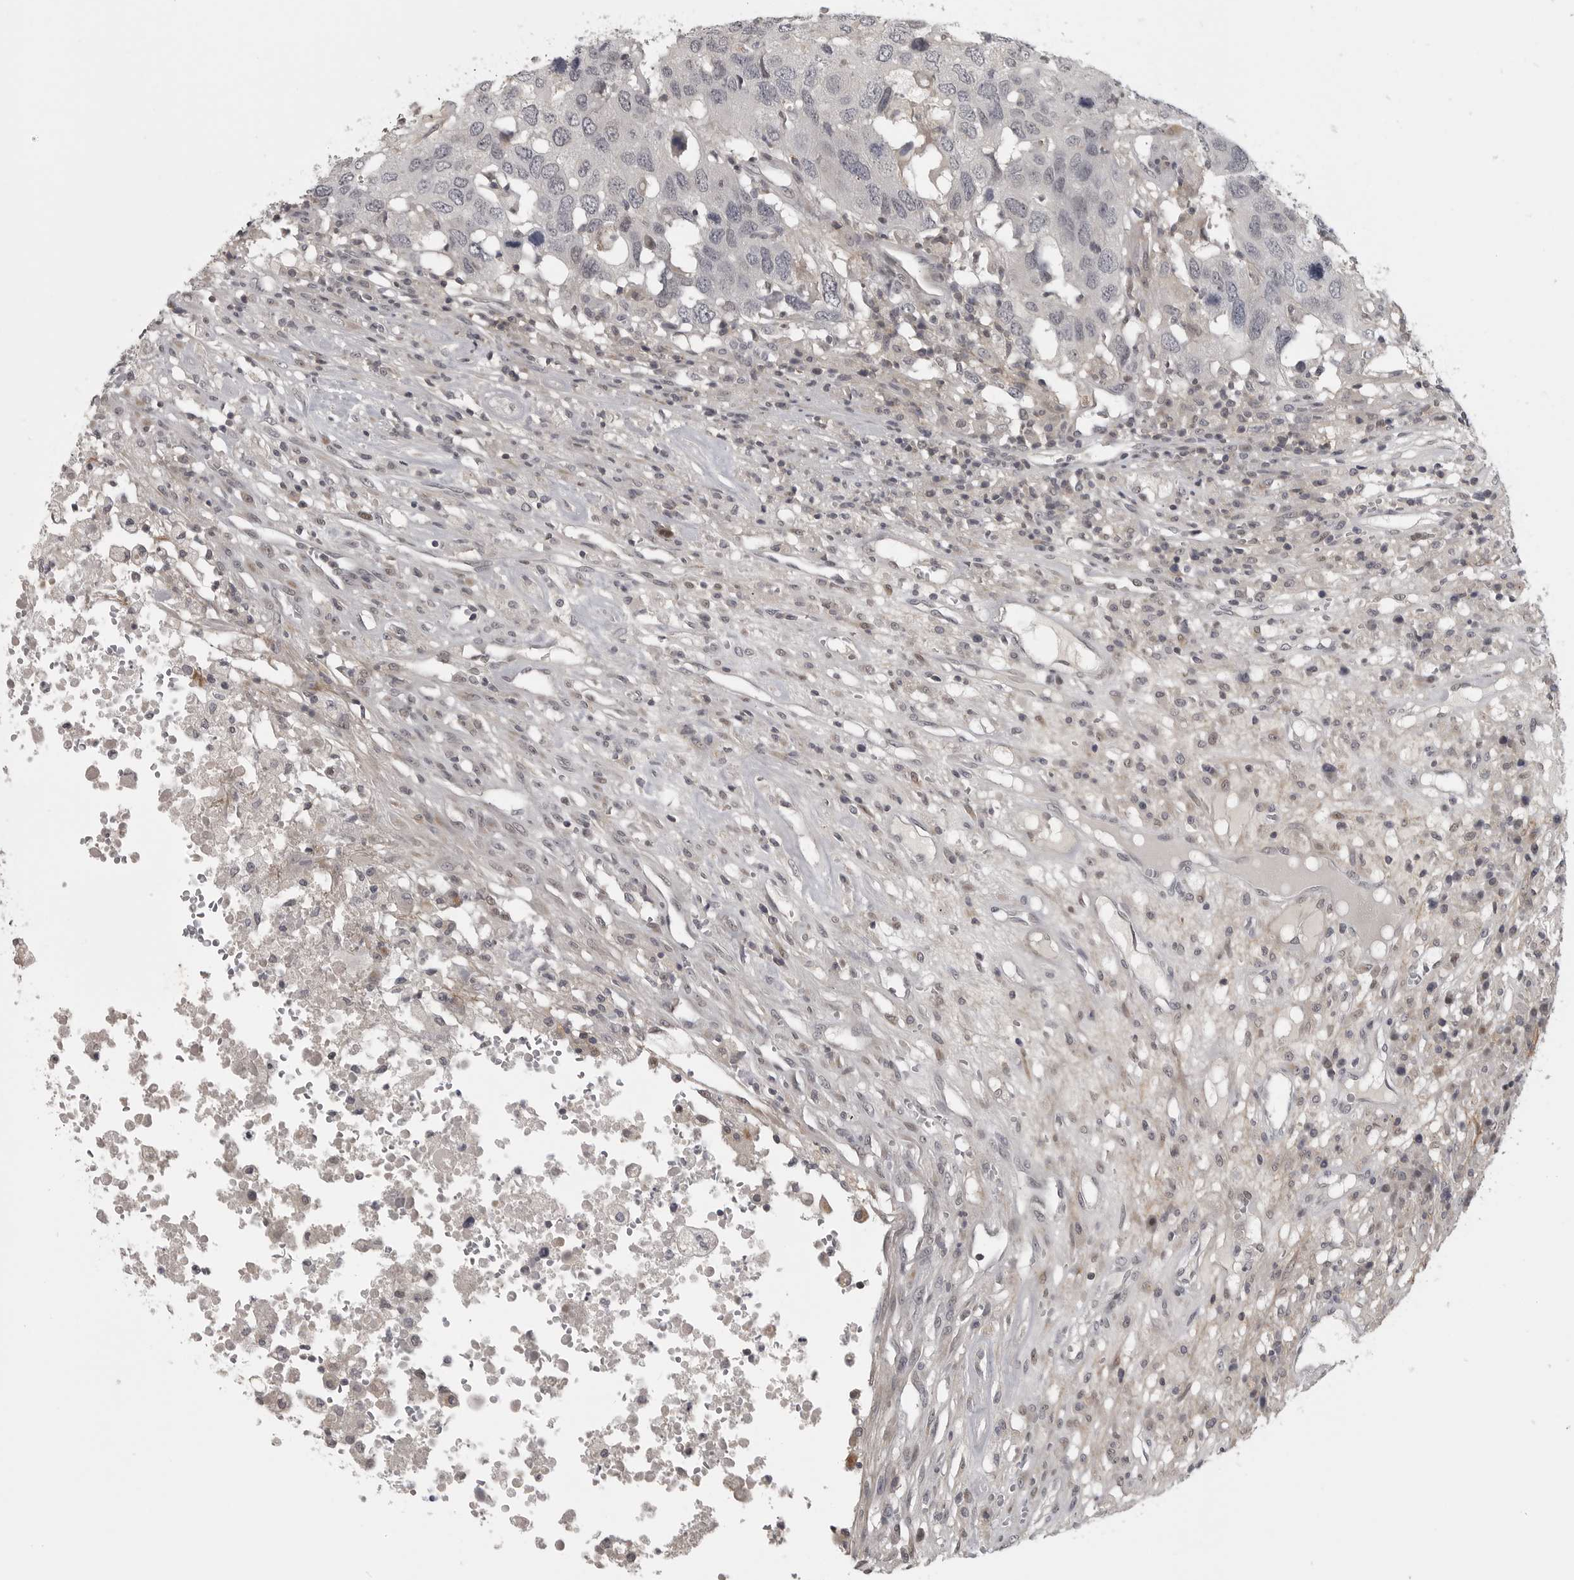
{"staining": {"intensity": "negative", "quantity": "none", "location": "none"}, "tissue": "head and neck cancer", "cell_type": "Tumor cells", "image_type": "cancer", "snomed": [{"axis": "morphology", "description": "Squamous cell carcinoma, NOS"}, {"axis": "topography", "description": "Head-Neck"}], "caption": "An image of head and neck squamous cell carcinoma stained for a protein demonstrates no brown staining in tumor cells.", "gene": "UROD", "patient": {"sex": "male", "age": 66}}